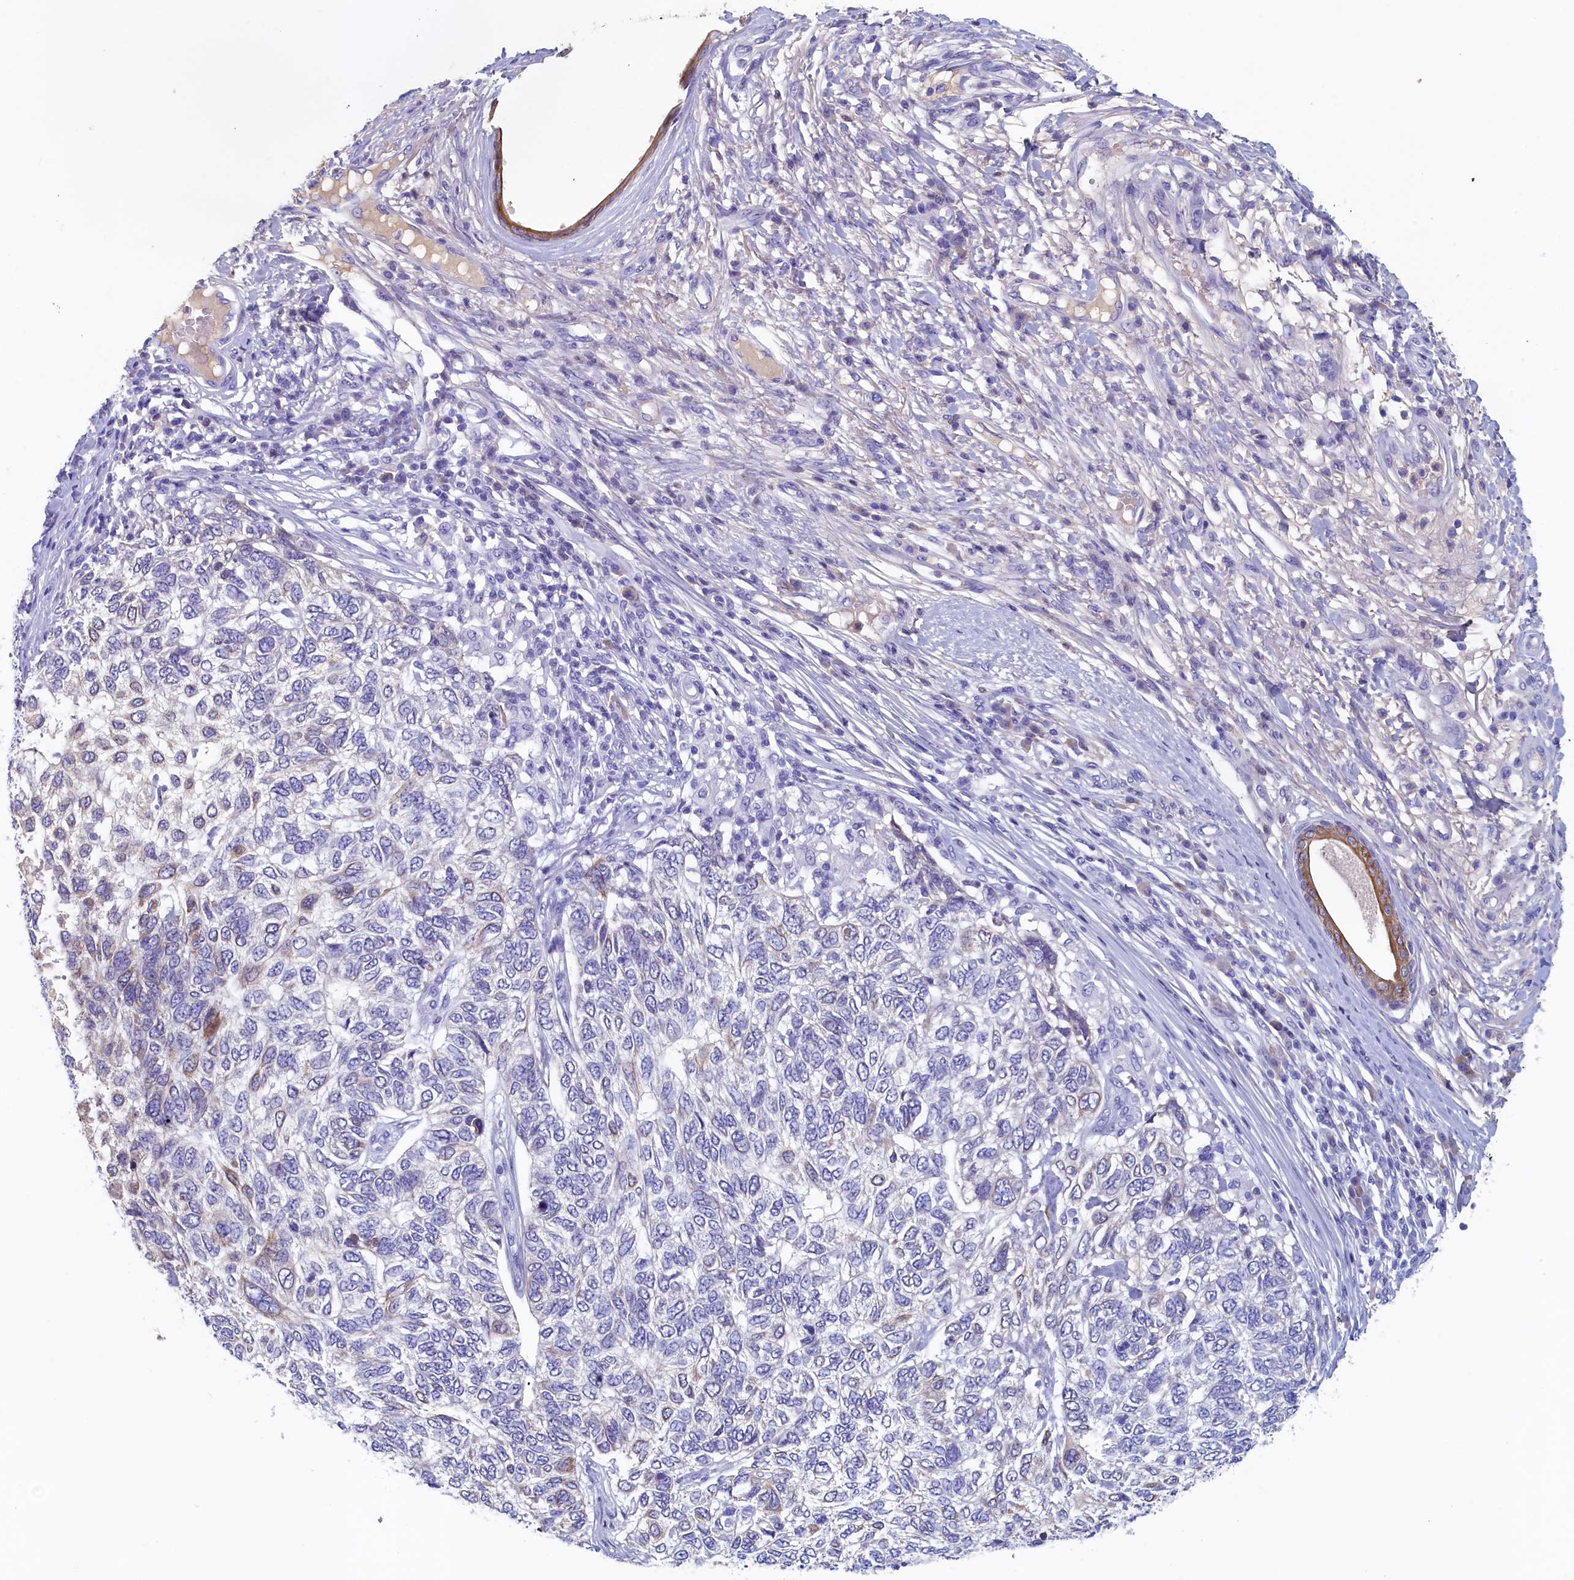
{"staining": {"intensity": "negative", "quantity": "none", "location": "none"}, "tissue": "skin cancer", "cell_type": "Tumor cells", "image_type": "cancer", "snomed": [{"axis": "morphology", "description": "Basal cell carcinoma"}, {"axis": "topography", "description": "Skin"}], "caption": "Tumor cells are negative for brown protein staining in skin cancer (basal cell carcinoma).", "gene": "GUCA1C", "patient": {"sex": "female", "age": 65}}